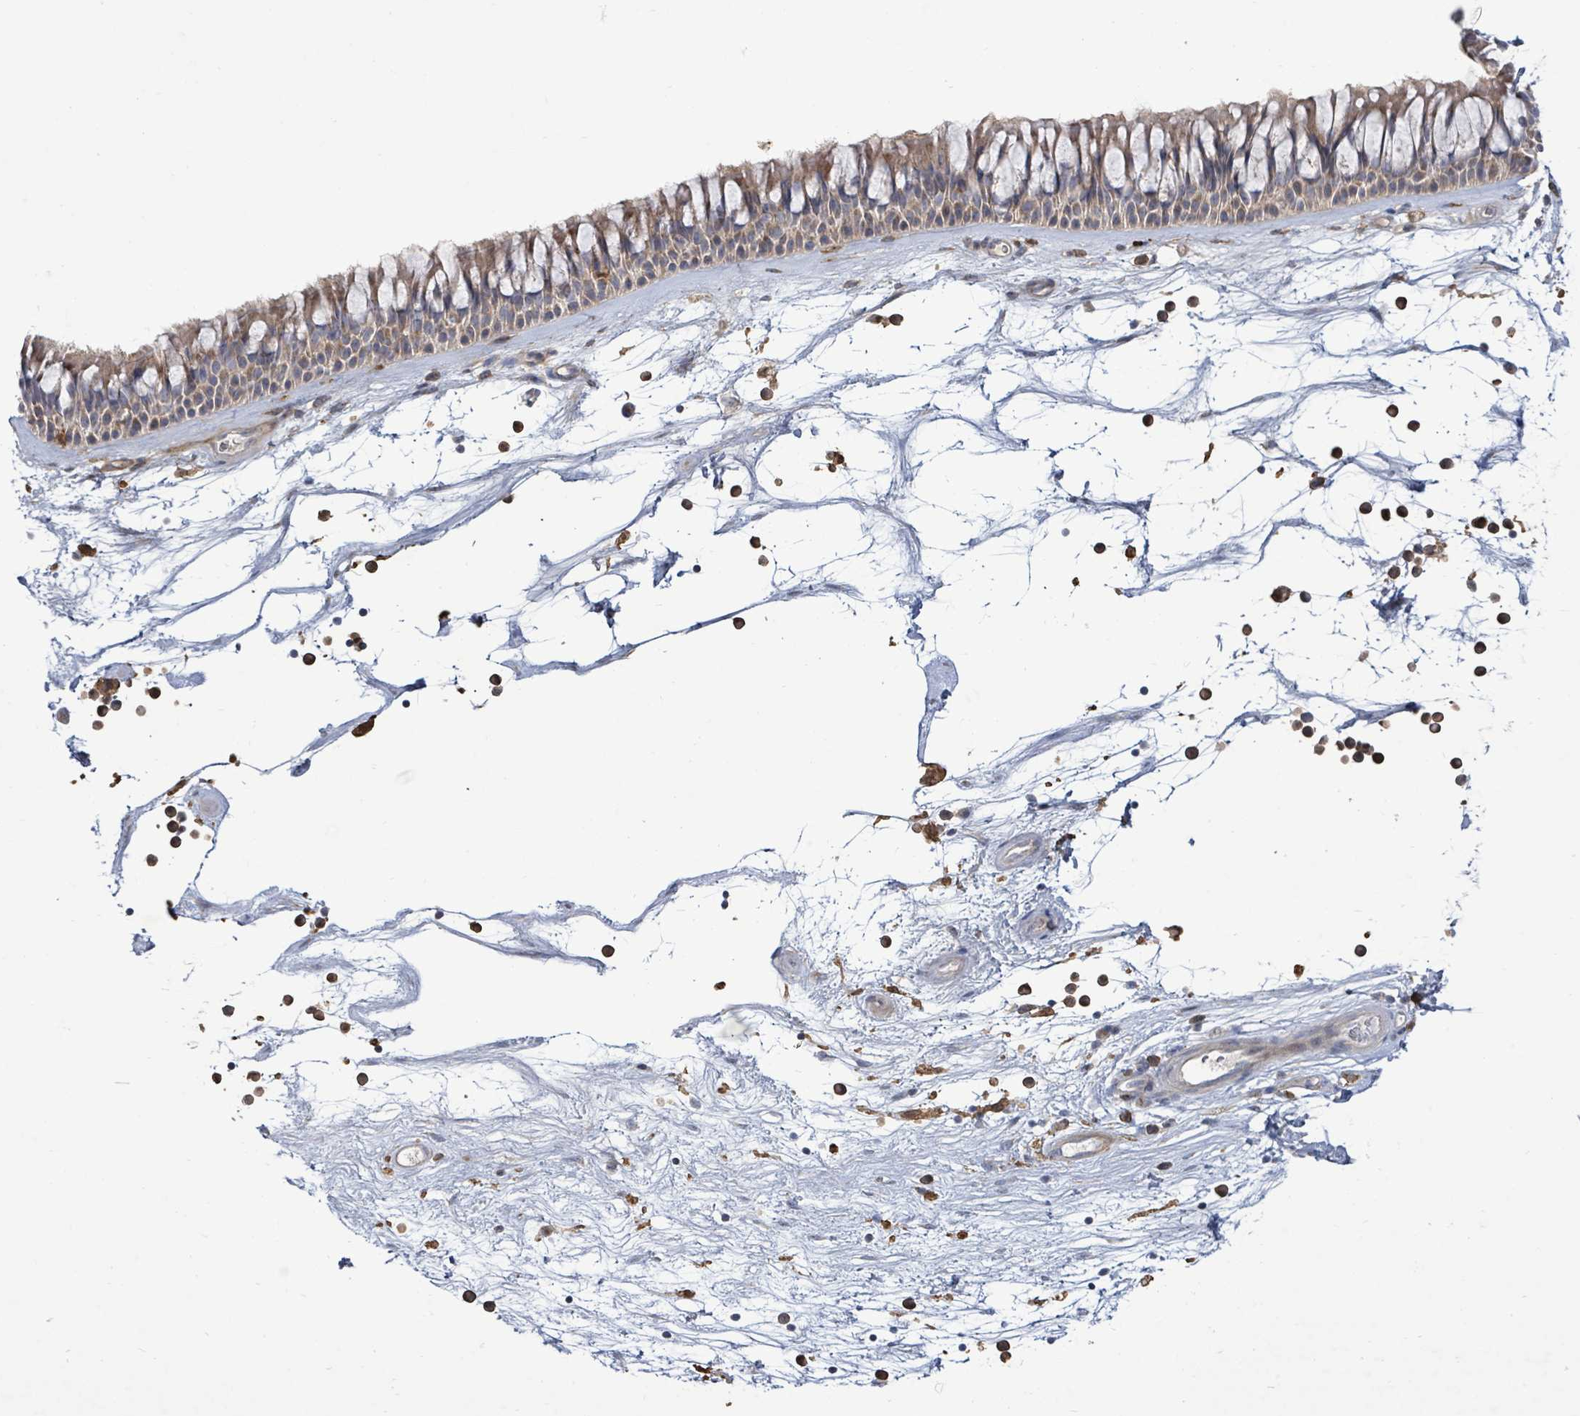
{"staining": {"intensity": "weak", "quantity": "25%-75%", "location": "cytoplasmic/membranous"}, "tissue": "nasopharynx", "cell_type": "Respiratory epithelial cells", "image_type": "normal", "snomed": [{"axis": "morphology", "description": "Normal tissue, NOS"}, {"axis": "topography", "description": "Nasopharynx"}], "caption": "IHC (DAB (3,3'-diaminobenzidine)) staining of normal human nasopharynx demonstrates weak cytoplasmic/membranous protein staining in about 25%-75% of respiratory epithelial cells.", "gene": "FAM210A", "patient": {"sex": "male", "age": 64}}